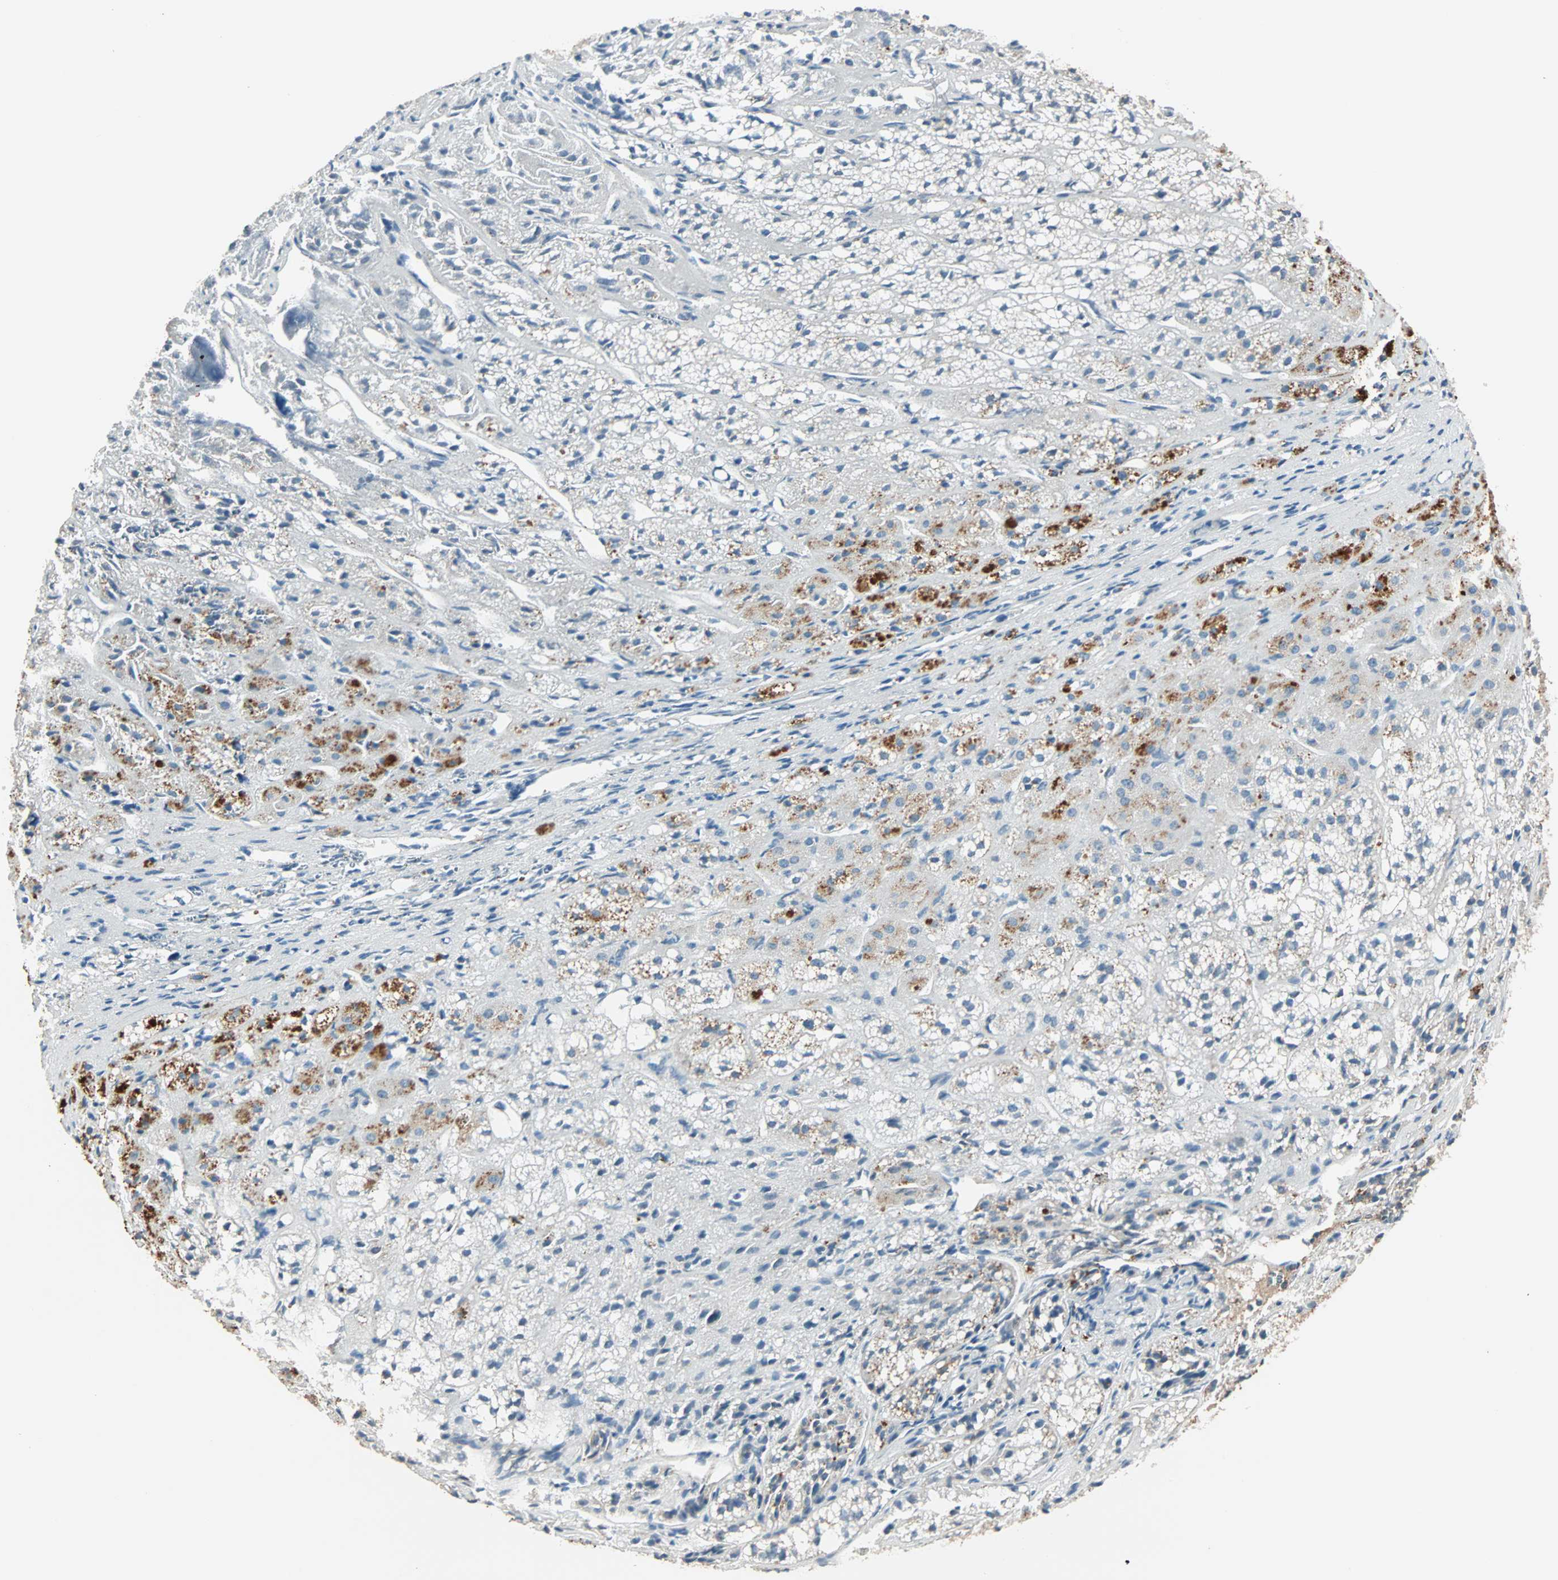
{"staining": {"intensity": "moderate", "quantity": "<25%", "location": "cytoplasmic/membranous"}, "tissue": "adrenal gland", "cell_type": "Glandular cells", "image_type": "normal", "snomed": [{"axis": "morphology", "description": "Normal tissue, NOS"}, {"axis": "topography", "description": "Adrenal gland"}], "caption": "An image showing moderate cytoplasmic/membranous positivity in about <25% of glandular cells in unremarkable adrenal gland, as visualized by brown immunohistochemical staining.", "gene": "MAP3K21", "patient": {"sex": "female", "age": 71}}